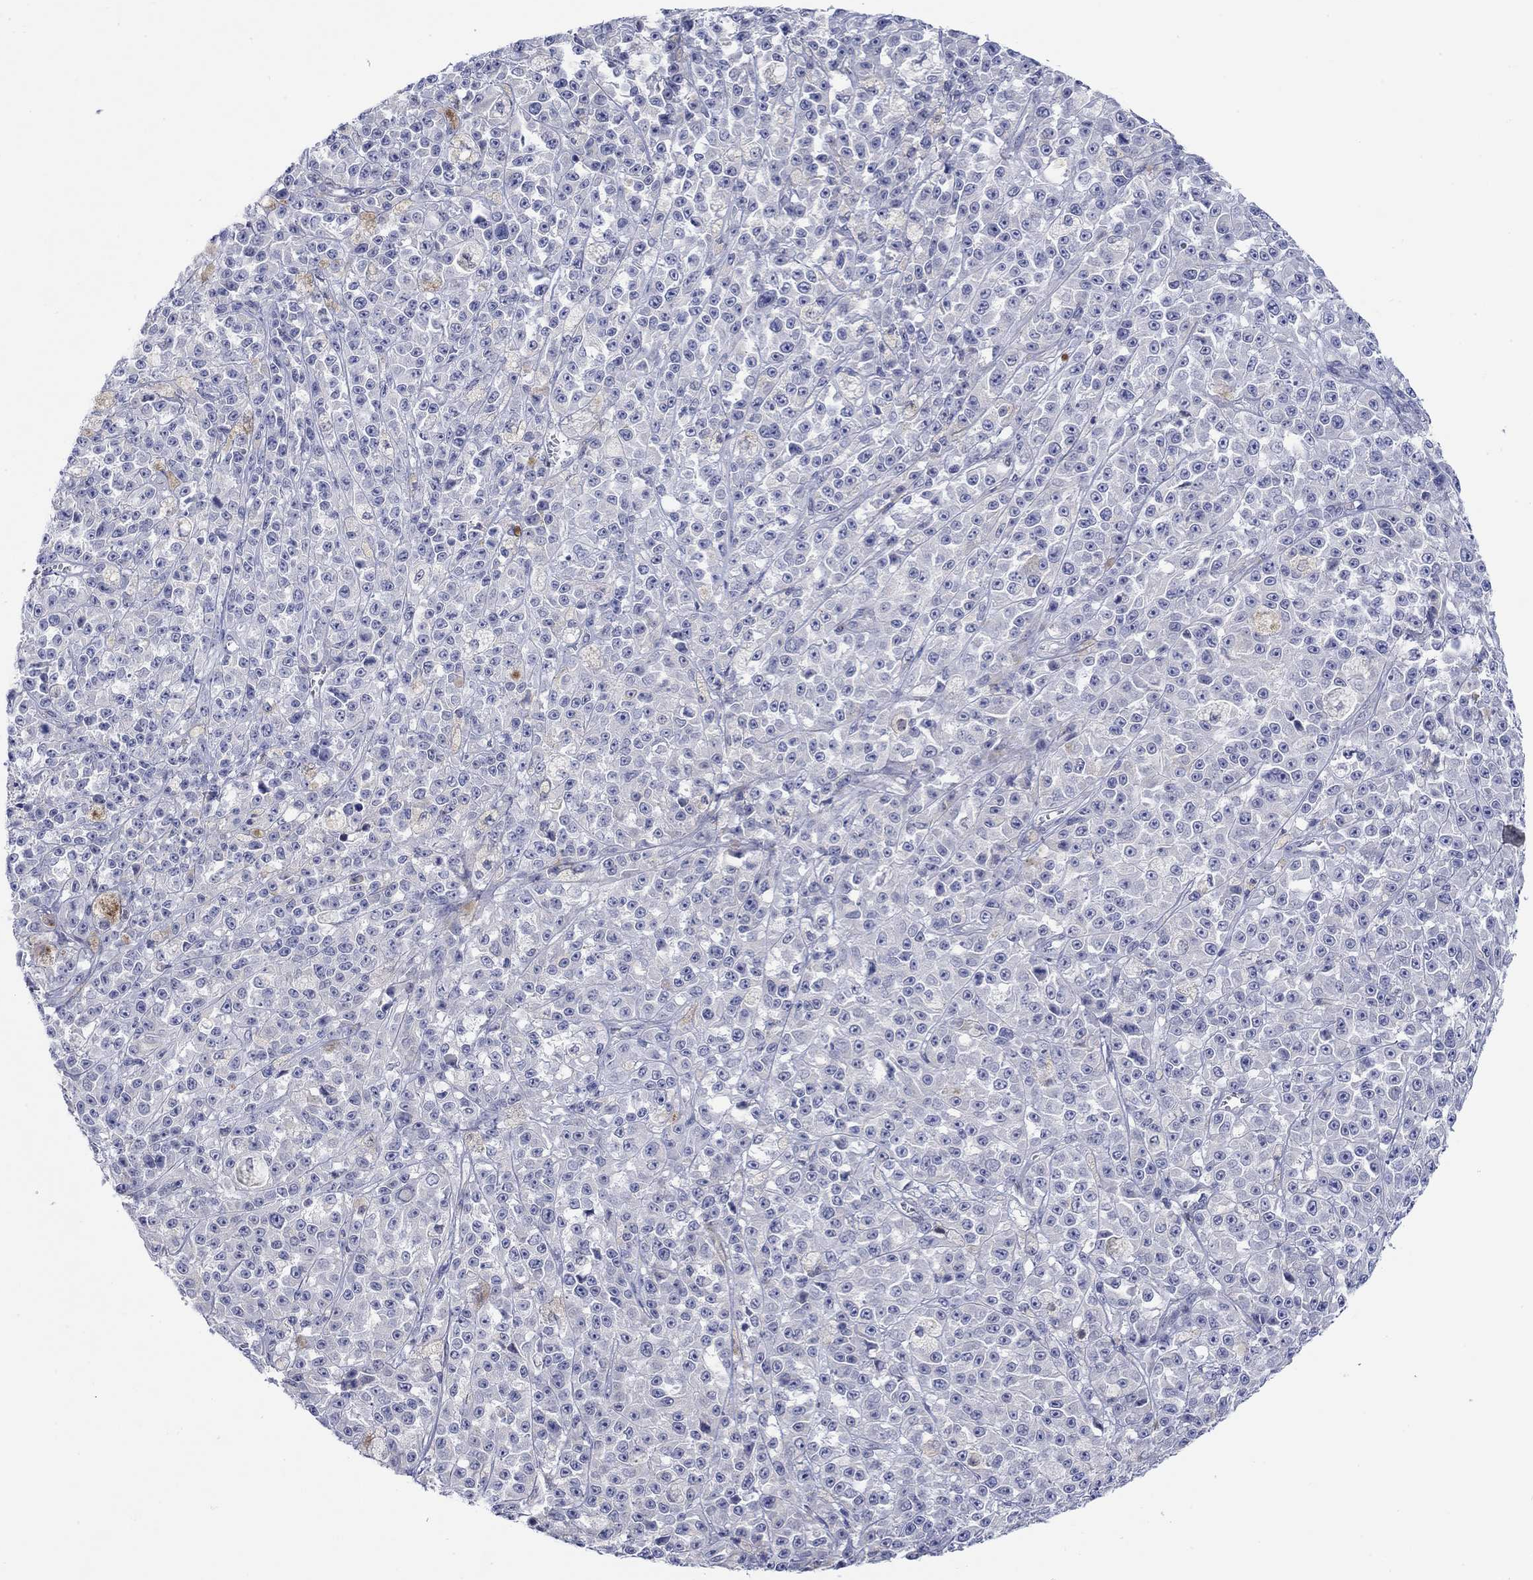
{"staining": {"intensity": "negative", "quantity": "none", "location": "none"}, "tissue": "melanoma", "cell_type": "Tumor cells", "image_type": "cancer", "snomed": [{"axis": "morphology", "description": "Malignant melanoma, NOS"}, {"axis": "topography", "description": "Skin"}], "caption": "IHC histopathology image of melanoma stained for a protein (brown), which reveals no positivity in tumor cells. (Brightfield microscopy of DAB (3,3'-diaminobenzidine) IHC at high magnification).", "gene": "KRT222", "patient": {"sex": "female", "age": 58}}